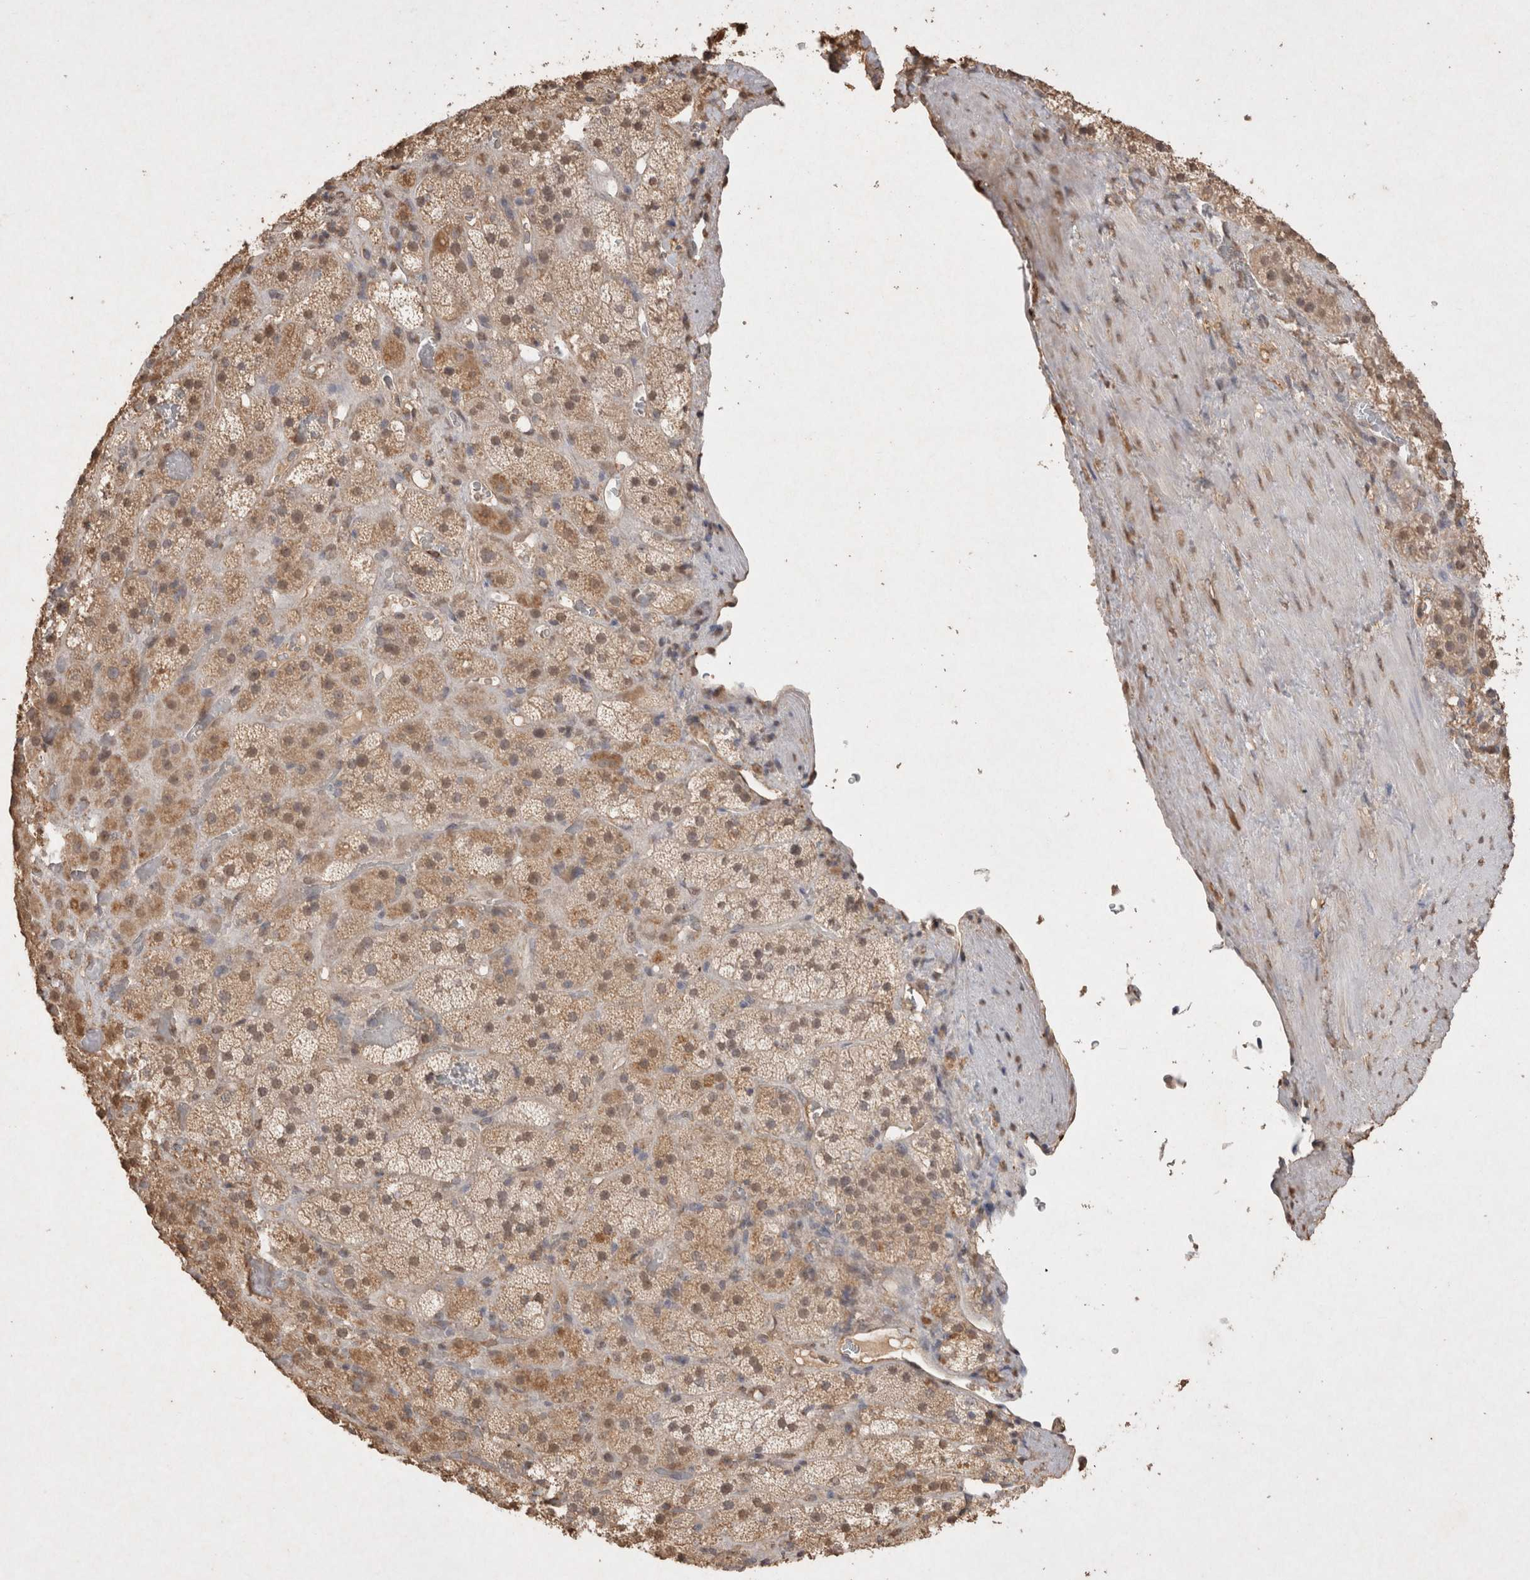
{"staining": {"intensity": "moderate", "quantity": ">75%", "location": "cytoplasmic/membranous,nuclear"}, "tissue": "adrenal gland", "cell_type": "Glandular cells", "image_type": "normal", "snomed": [{"axis": "morphology", "description": "Normal tissue, NOS"}, {"axis": "topography", "description": "Adrenal gland"}], "caption": "Moderate cytoplasmic/membranous,nuclear staining is appreciated in about >75% of glandular cells in normal adrenal gland.", "gene": "MLX", "patient": {"sex": "male", "age": 57}}